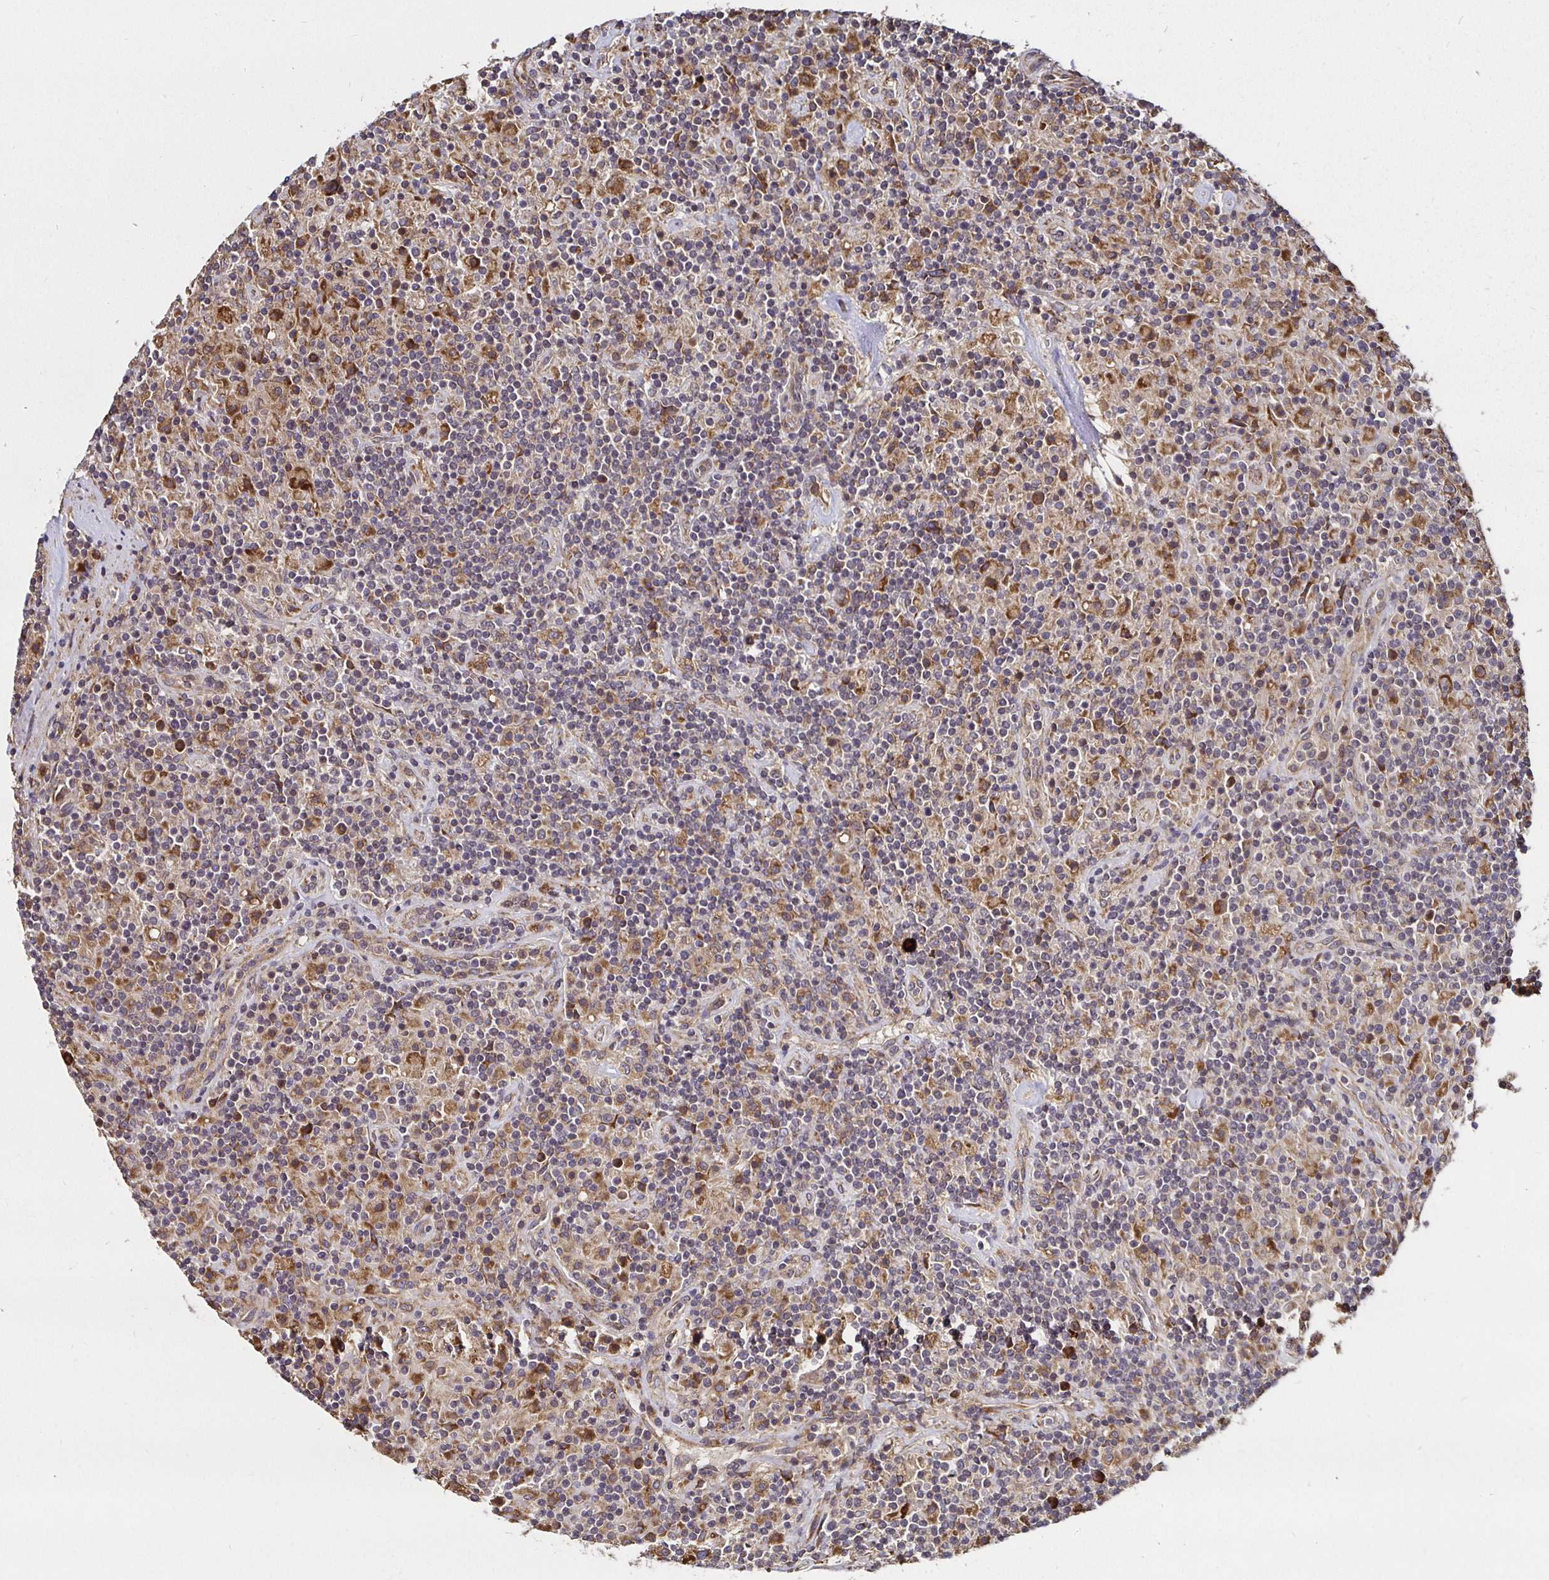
{"staining": {"intensity": "moderate", "quantity": ">75%", "location": "cytoplasmic/membranous"}, "tissue": "lymphoma", "cell_type": "Tumor cells", "image_type": "cancer", "snomed": [{"axis": "morphology", "description": "Hodgkin's disease, NOS"}, {"axis": "topography", "description": "Lymph node"}], "caption": "High-power microscopy captured an immunohistochemistry histopathology image of lymphoma, revealing moderate cytoplasmic/membranous expression in approximately >75% of tumor cells.", "gene": "MLST8", "patient": {"sex": "male", "age": 70}}